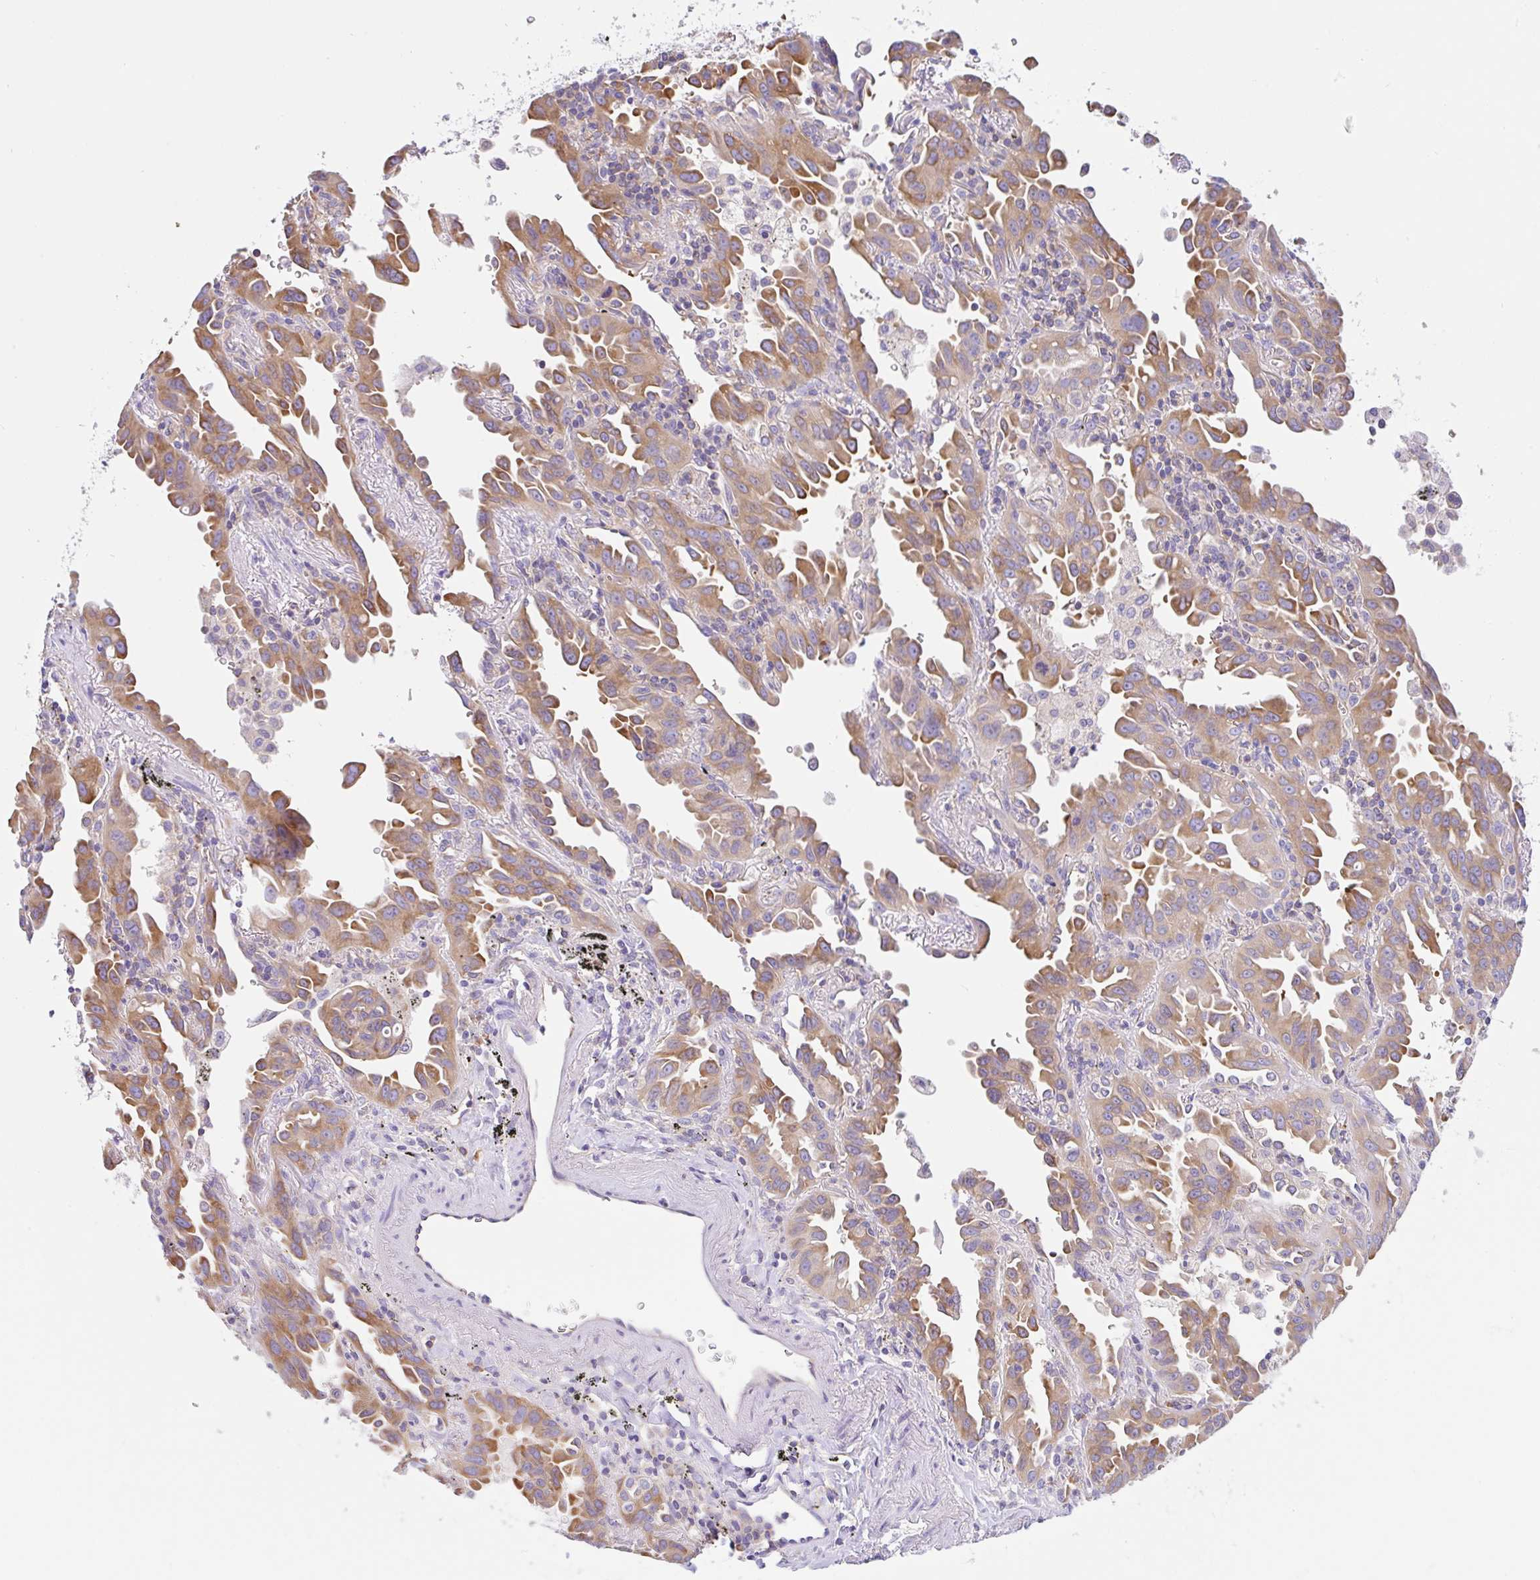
{"staining": {"intensity": "moderate", "quantity": "25%-75%", "location": "cytoplasmic/membranous"}, "tissue": "lung cancer", "cell_type": "Tumor cells", "image_type": "cancer", "snomed": [{"axis": "morphology", "description": "Adenocarcinoma, NOS"}, {"axis": "topography", "description": "Lung"}], "caption": "Brown immunohistochemical staining in human lung cancer demonstrates moderate cytoplasmic/membranous expression in approximately 25%-75% of tumor cells.", "gene": "GFPT2", "patient": {"sex": "male", "age": 68}}